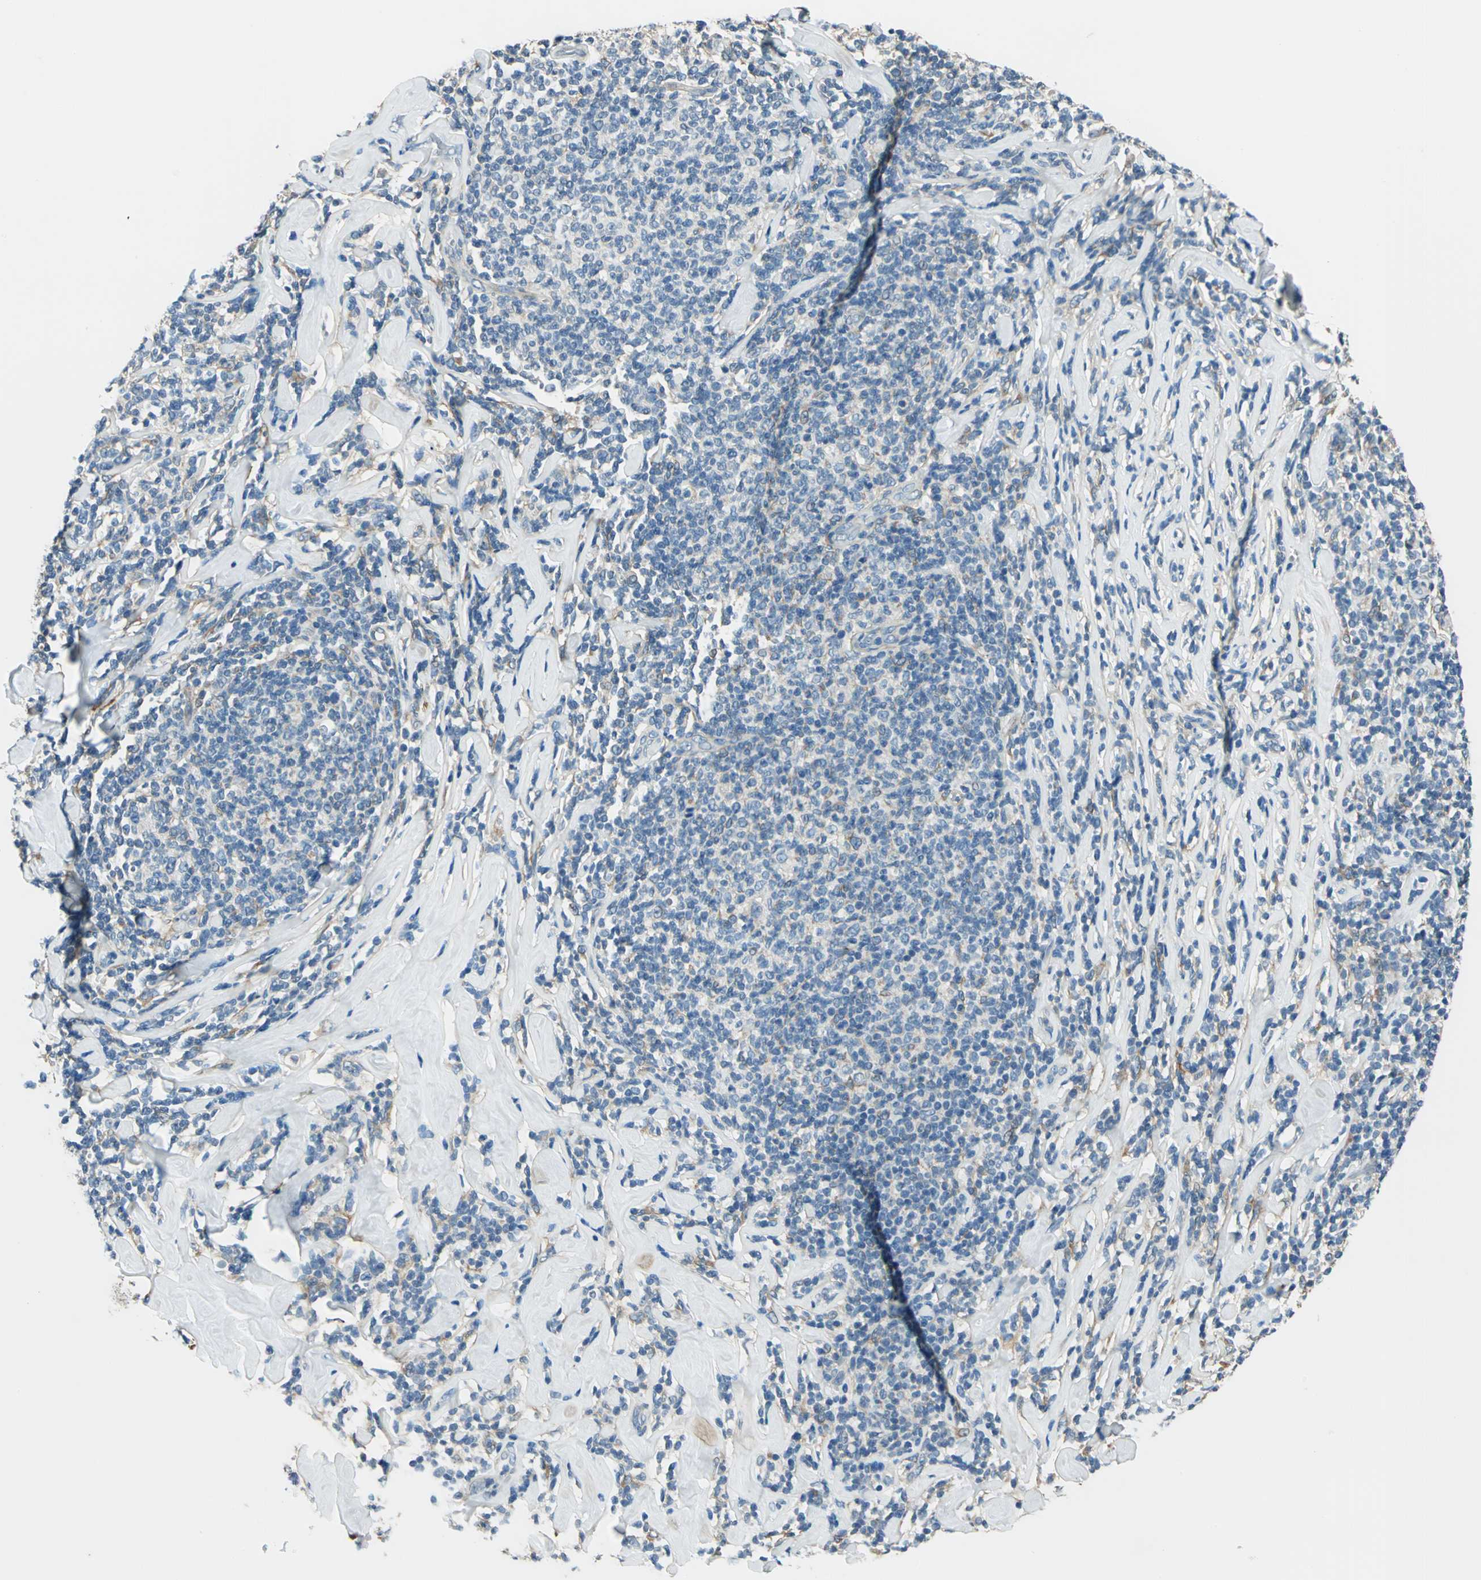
{"staining": {"intensity": "weak", "quantity": "<25%", "location": "cytoplasmic/membranous"}, "tissue": "lymphoma", "cell_type": "Tumor cells", "image_type": "cancer", "snomed": [{"axis": "morphology", "description": "Malignant lymphoma, non-Hodgkin's type, Low grade"}, {"axis": "topography", "description": "Lymph node"}], "caption": "A high-resolution histopathology image shows immunohistochemistry staining of lymphoma, which exhibits no significant staining in tumor cells.", "gene": "CDC42EP1", "patient": {"sex": "female", "age": 56}}